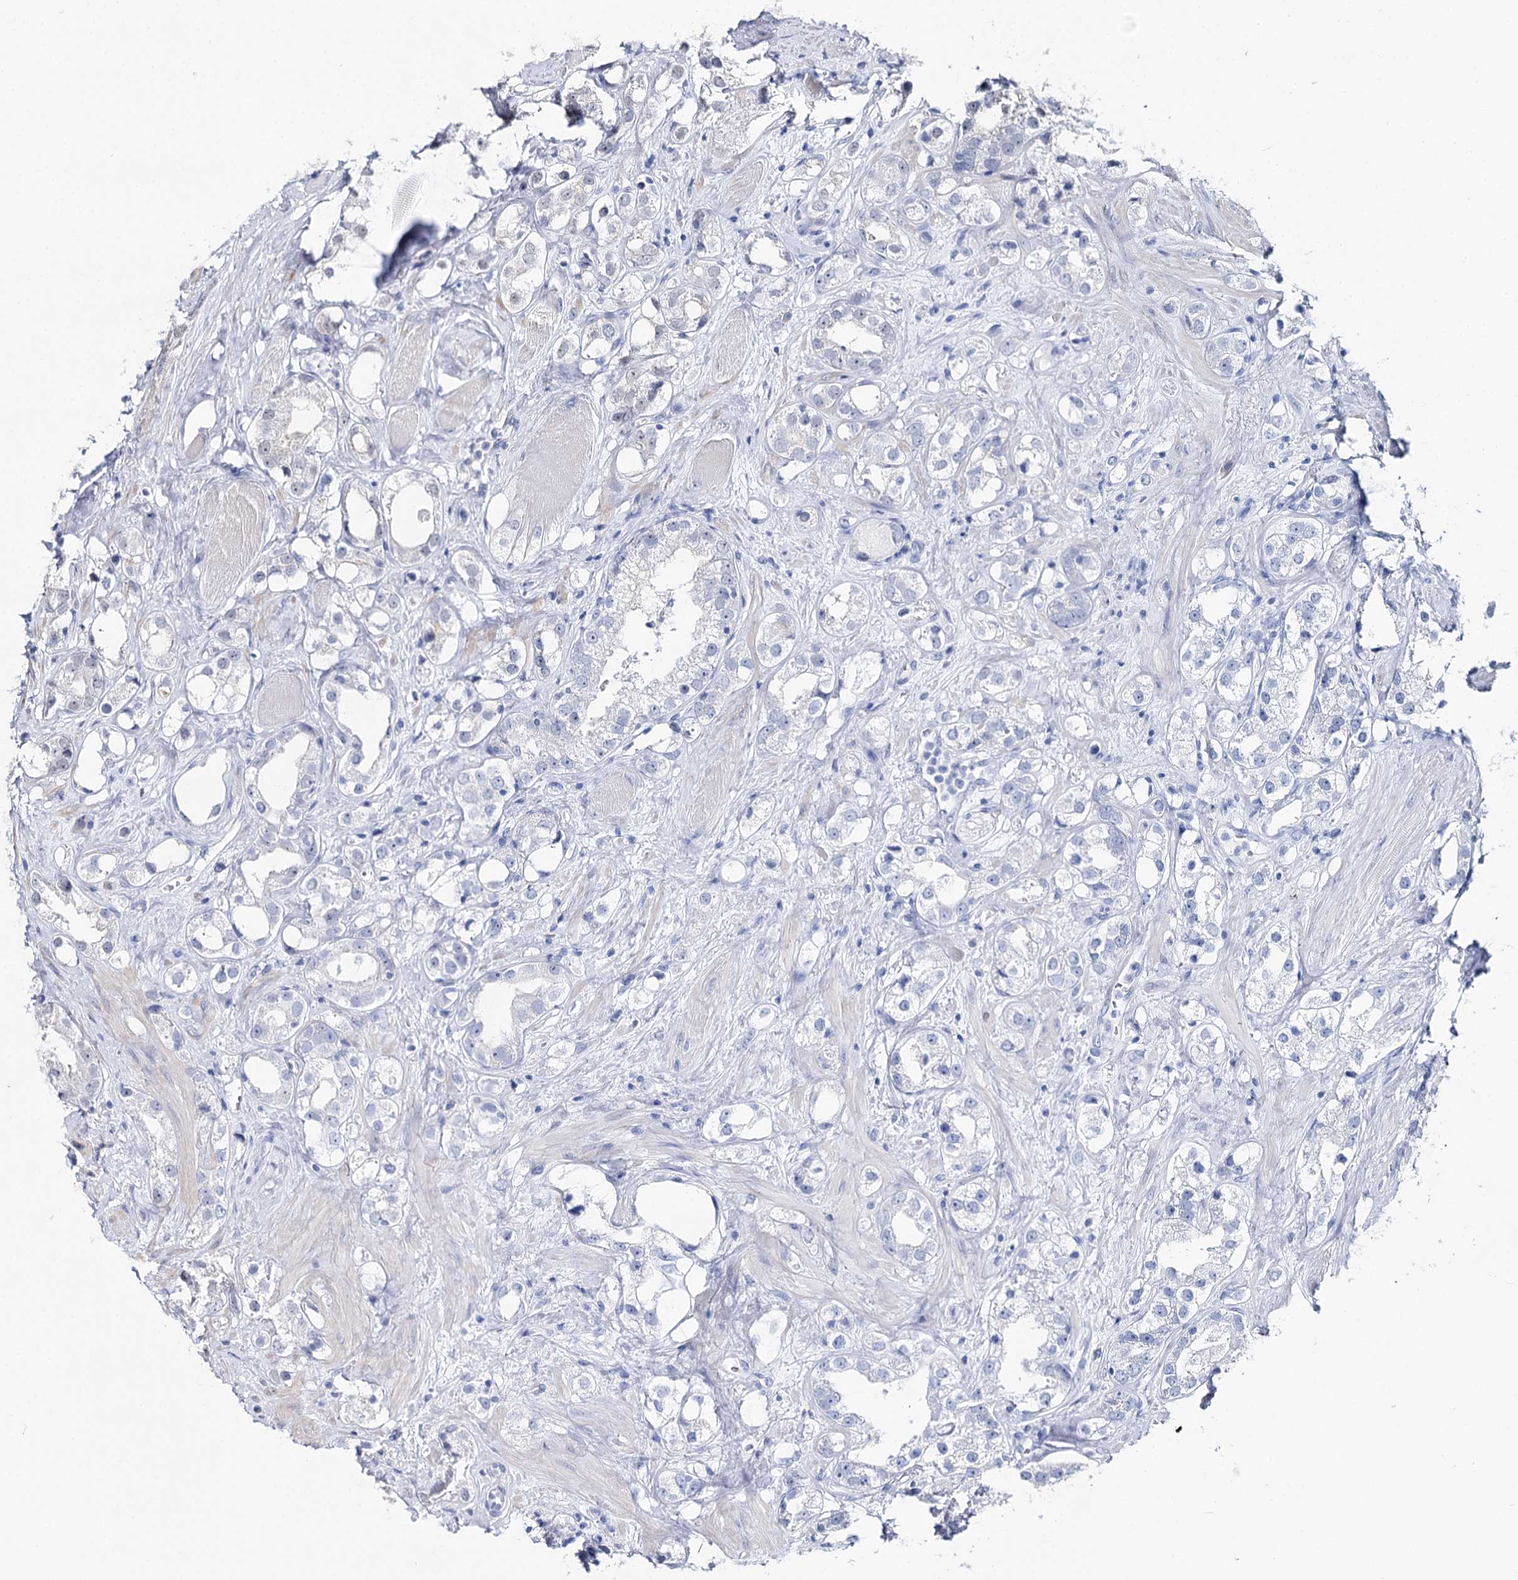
{"staining": {"intensity": "negative", "quantity": "none", "location": "none"}, "tissue": "prostate cancer", "cell_type": "Tumor cells", "image_type": "cancer", "snomed": [{"axis": "morphology", "description": "Adenocarcinoma, NOS"}, {"axis": "topography", "description": "Prostate"}], "caption": "Immunohistochemistry histopathology image of neoplastic tissue: adenocarcinoma (prostate) stained with DAB (3,3'-diaminobenzidine) shows no significant protein positivity in tumor cells.", "gene": "AGXT2", "patient": {"sex": "male", "age": 79}}